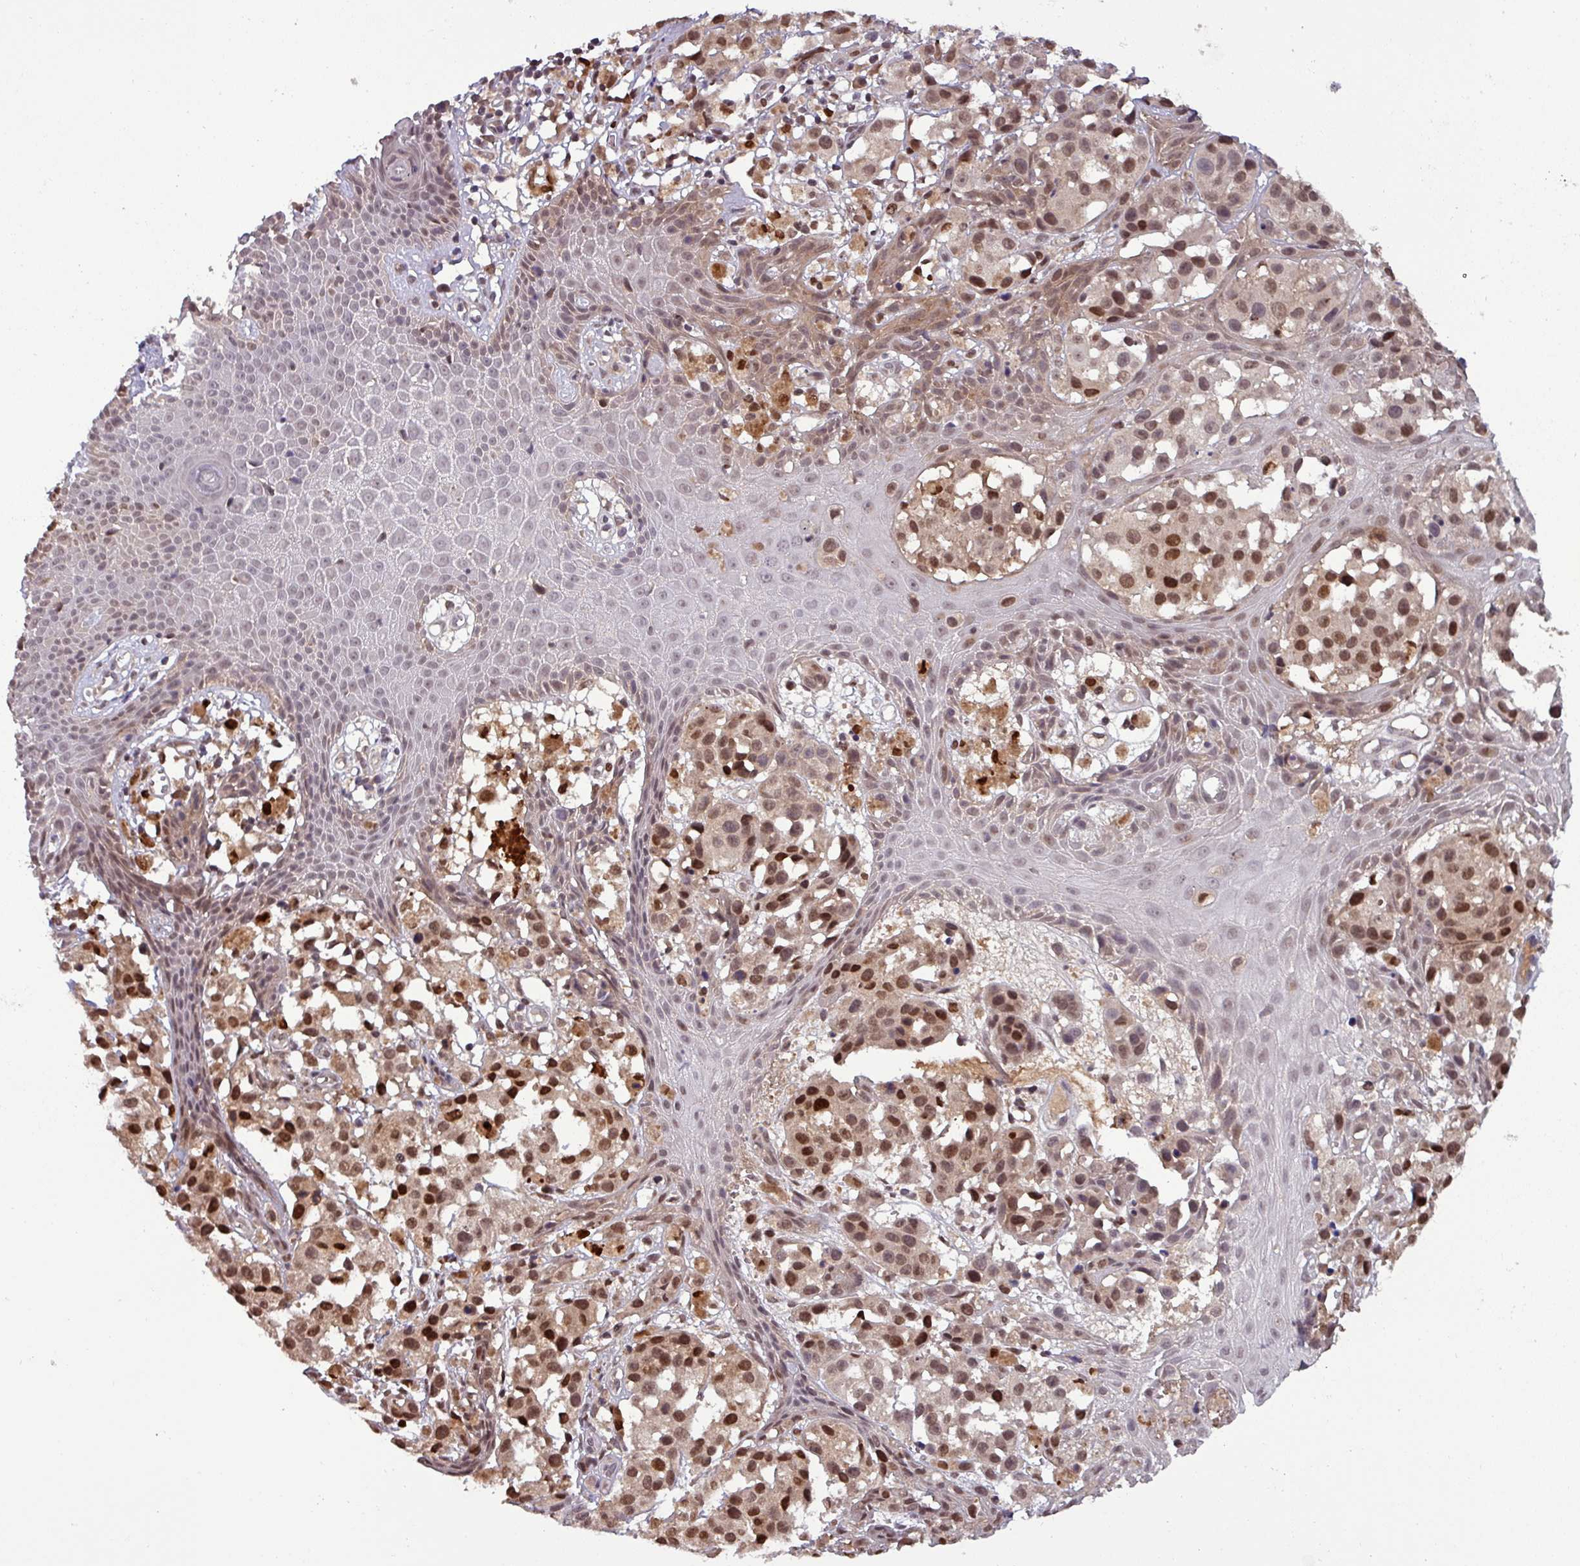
{"staining": {"intensity": "moderate", "quantity": ">75%", "location": "nuclear"}, "tissue": "melanoma", "cell_type": "Tumor cells", "image_type": "cancer", "snomed": [{"axis": "morphology", "description": "Malignant melanoma, NOS"}, {"axis": "topography", "description": "Skin"}], "caption": "Melanoma stained with IHC reveals moderate nuclear staining in about >75% of tumor cells.", "gene": "NOB1", "patient": {"sex": "male", "age": 39}}